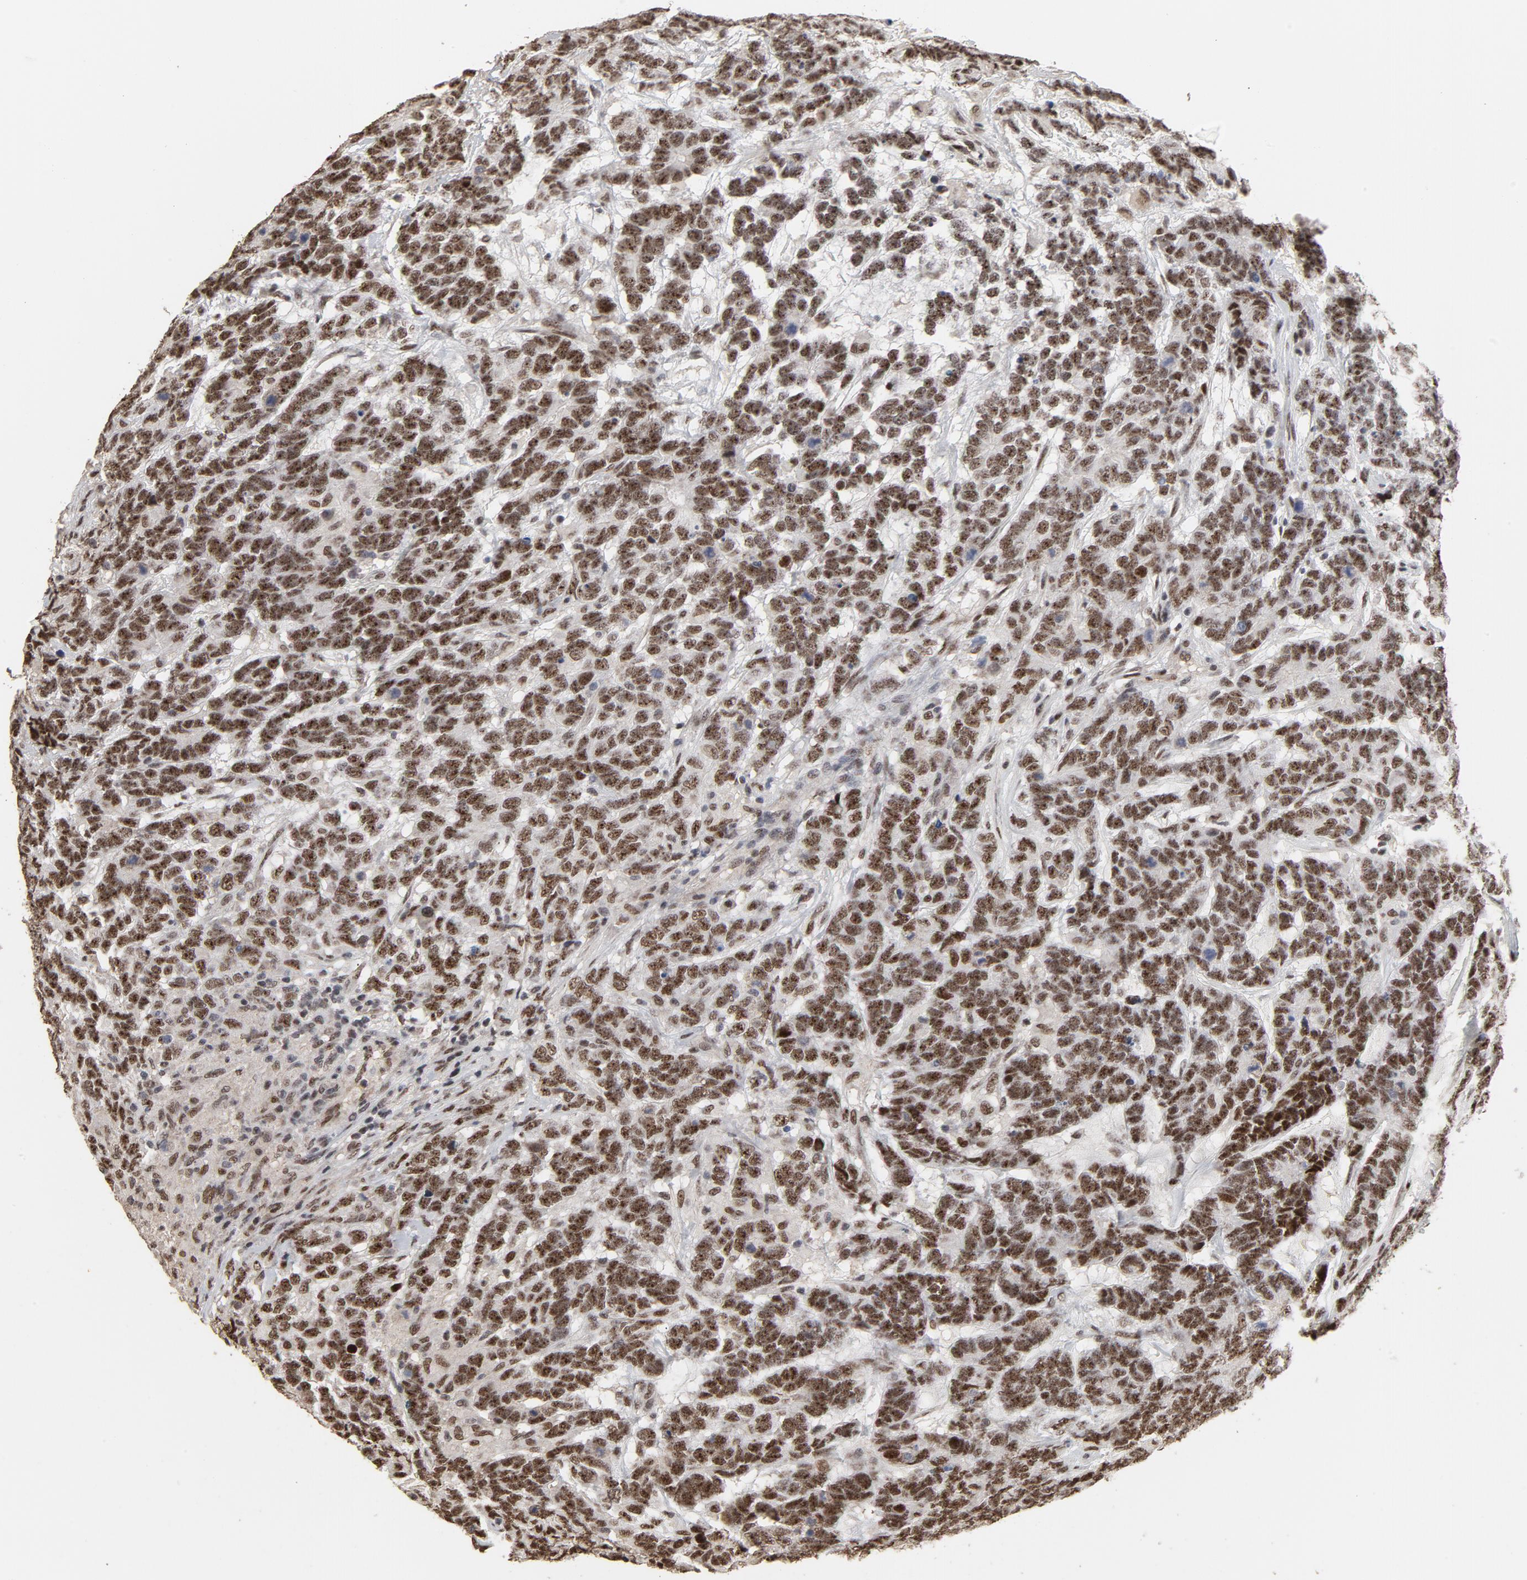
{"staining": {"intensity": "strong", "quantity": ">75%", "location": "nuclear"}, "tissue": "testis cancer", "cell_type": "Tumor cells", "image_type": "cancer", "snomed": [{"axis": "morphology", "description": "Carcinoma, Embryonal, NOS"}, {"axis": "topography", "description": "Testis"}], "caption": "Testis cancer stained with immunohistochemistry (IHC) shows strong nuclear staining in approximately >75% of tumor cells. Immunohistochemistry stains the protein in brown and the nuclei are stained blue.", "gene": "TP53RK", "patient": {"sex": "male", "age": 26}}